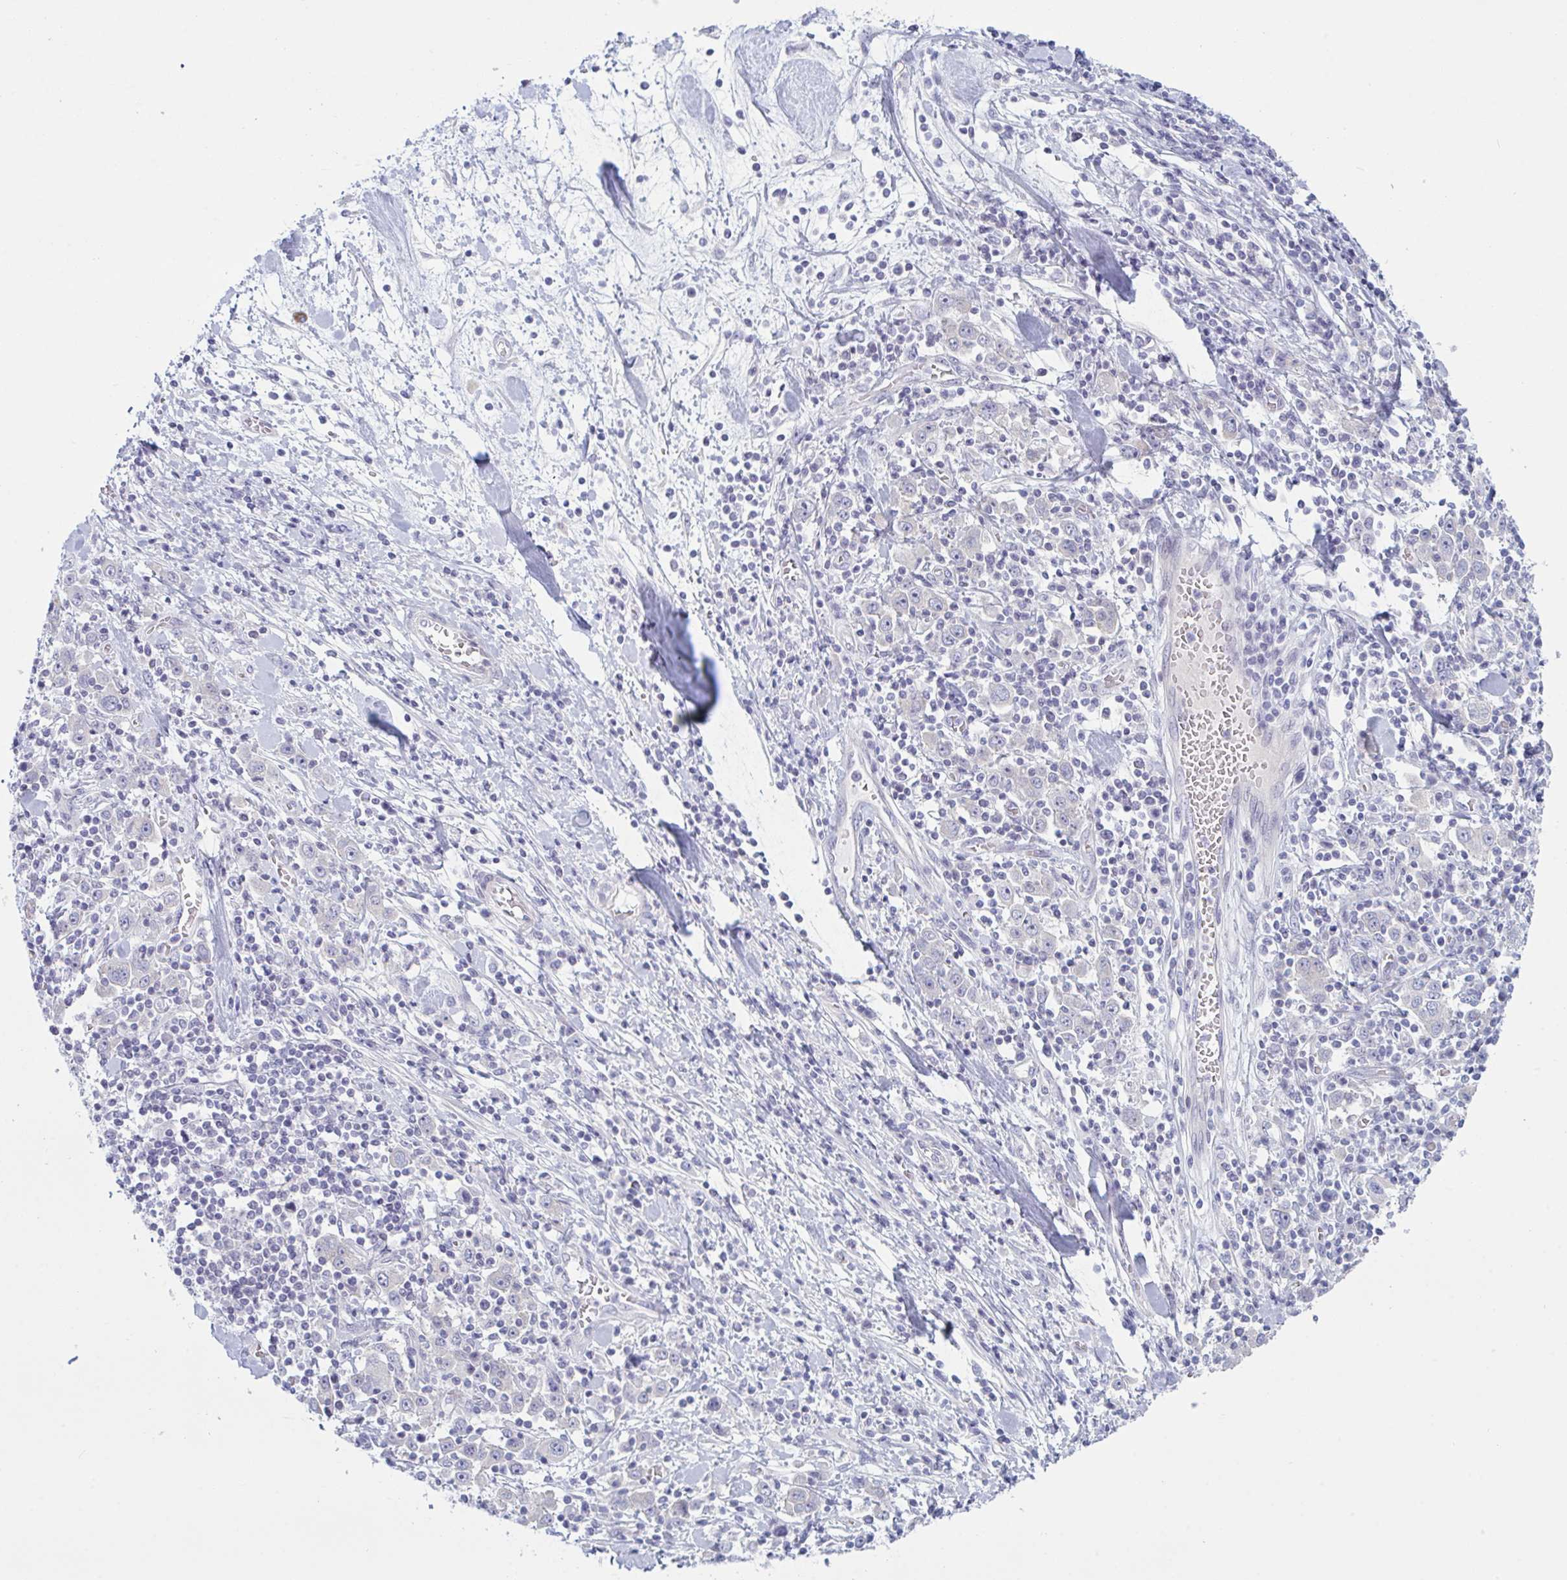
{"staining": {"intensity": "negative", "quantity": "none", "location": "none"}, "tissue": "stomach cancer", "cell_type": "Tumor cells", "image_type": "cancer", "snomed": [{"axis": "morphology", "description": "Normal tissue, NOS"}, {"axis": "morphology", "description": "Adenocarcinoma, NOS"}, {"axis": "topography", "description": "Stomach, upper"}, {"axis": "topography", "description": "Stomach"}], "caption": "Tumor cells show no significant positivity in stomach adenocarcinoma.", "gene": "NAA30", "patient": {"sex": "male", "age": 59}}